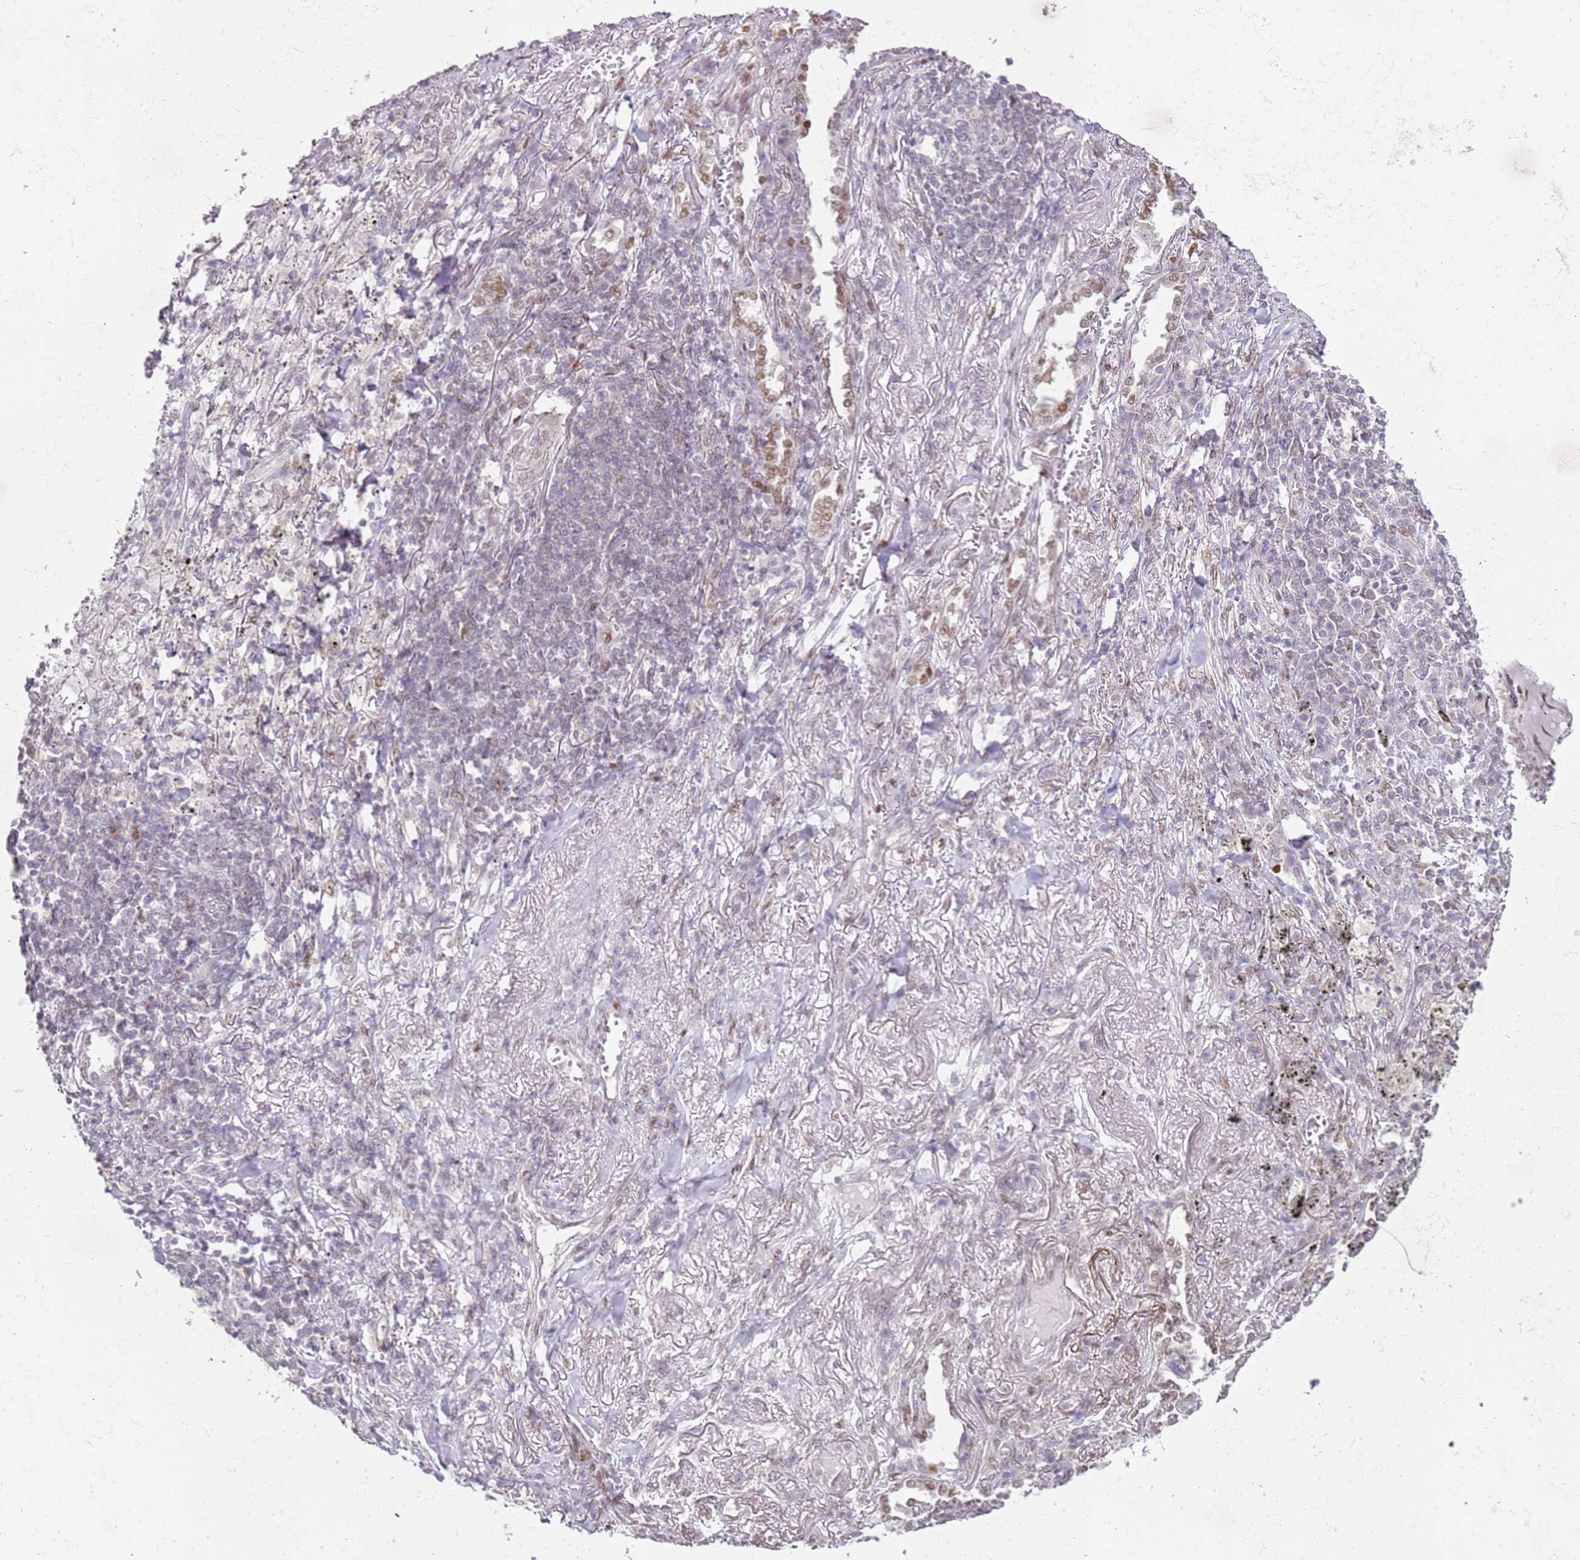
{"staining": {"intensity": "moderate", "quantity": "<25%", "location": "nuclear"}, "tissue": "lung cancer", "cell_type": "Tumor cells", "image_type": "cancer", "snomed": [{"axis": "morphology", "description": "Squamous cell carcinoma, NOS"}, {"axis": "topography", "description": "Lung"}], "caption": "Moderate nuclear positivity is seen in approximately <25% of tumor cells in lung squamous cell carcinoma.", "gene": "PHC2", "patient": {"sex": "female", "age": 63}}